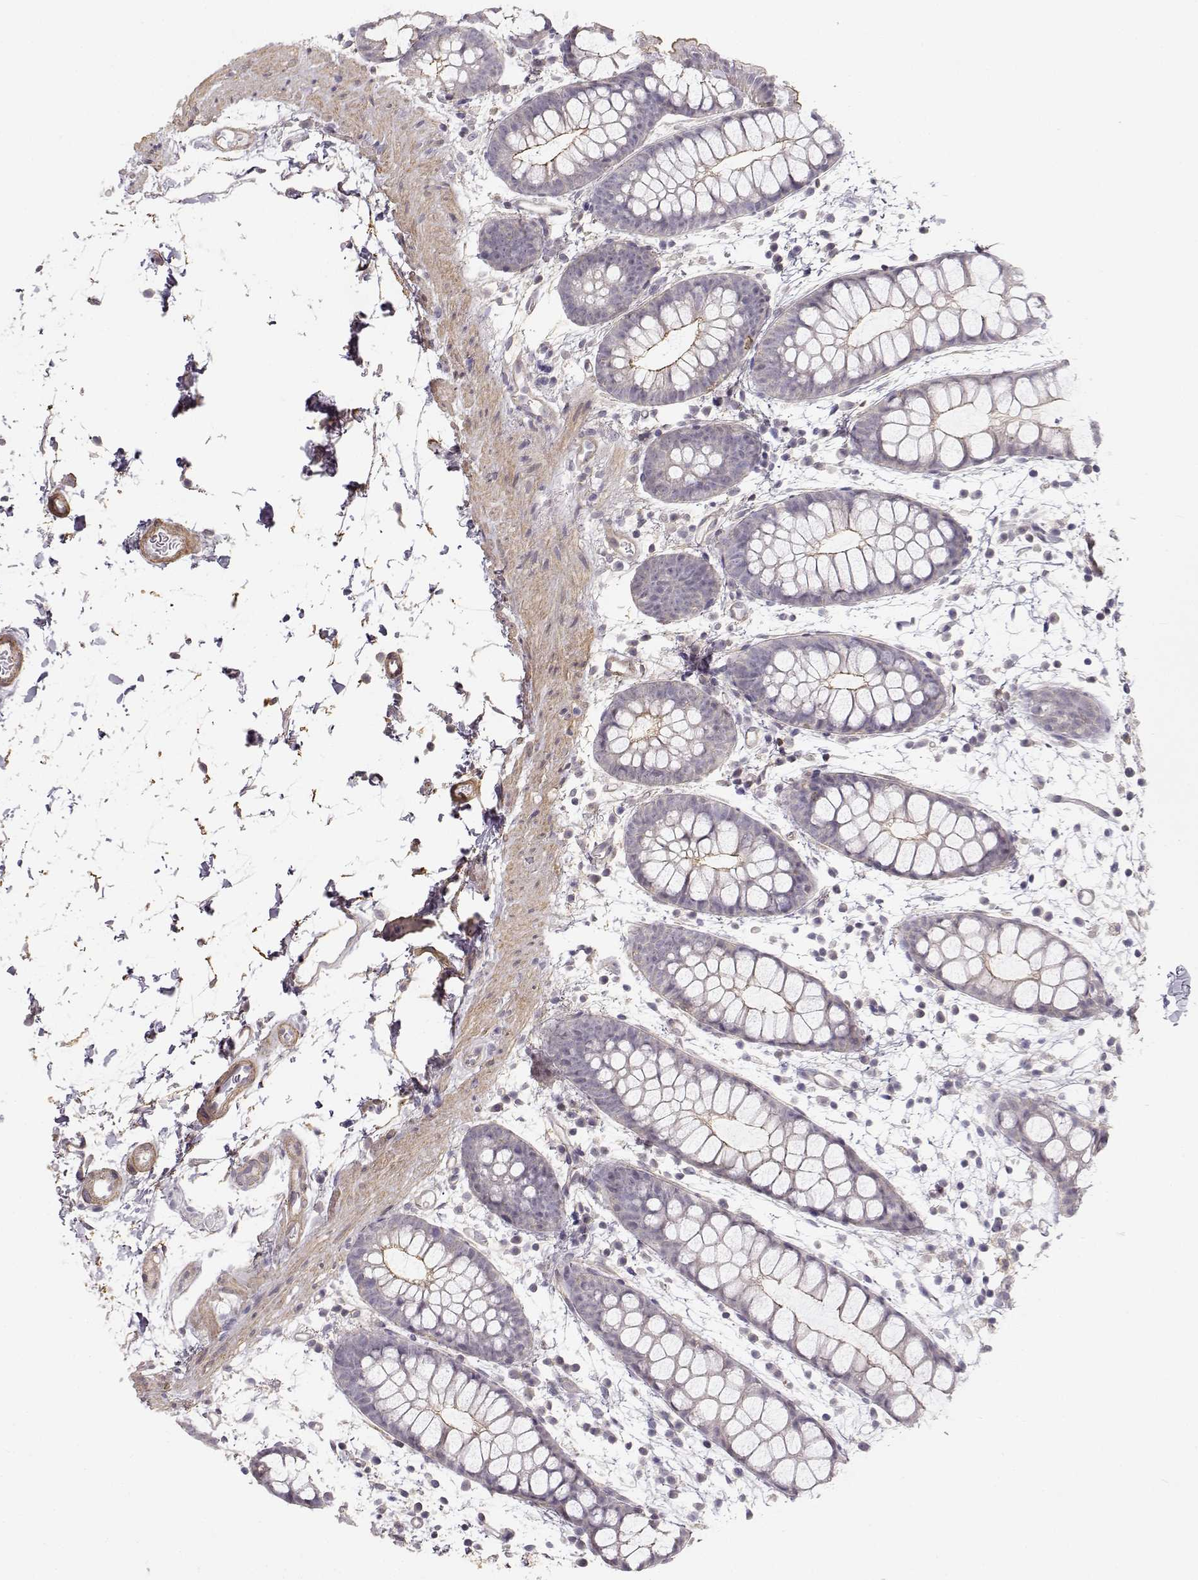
{"staining": {"intensity": "moderate", "quantity": "<25%", "location": "cytoplasmic/membranous"}, "tissue": "rectum", "cell_type": "Glandular cells", "image_type": "normal", "snomed": [{"axis": "morphology", "description": "Normal tissue, NOS"}, {"axis": "topography", "description": "Rectum"}], "caption": "IHC image of unremarkable rectum: human rectum stained using immunohistochemistry displays low levels of moderate protein expression localized specifically in the cytoplasmic/membranous of glandular cells, appearing as a cytoplasmic/membranous brown color.", "gene": "DAPL1", "patient": {"sex": "male", "age": 57}}